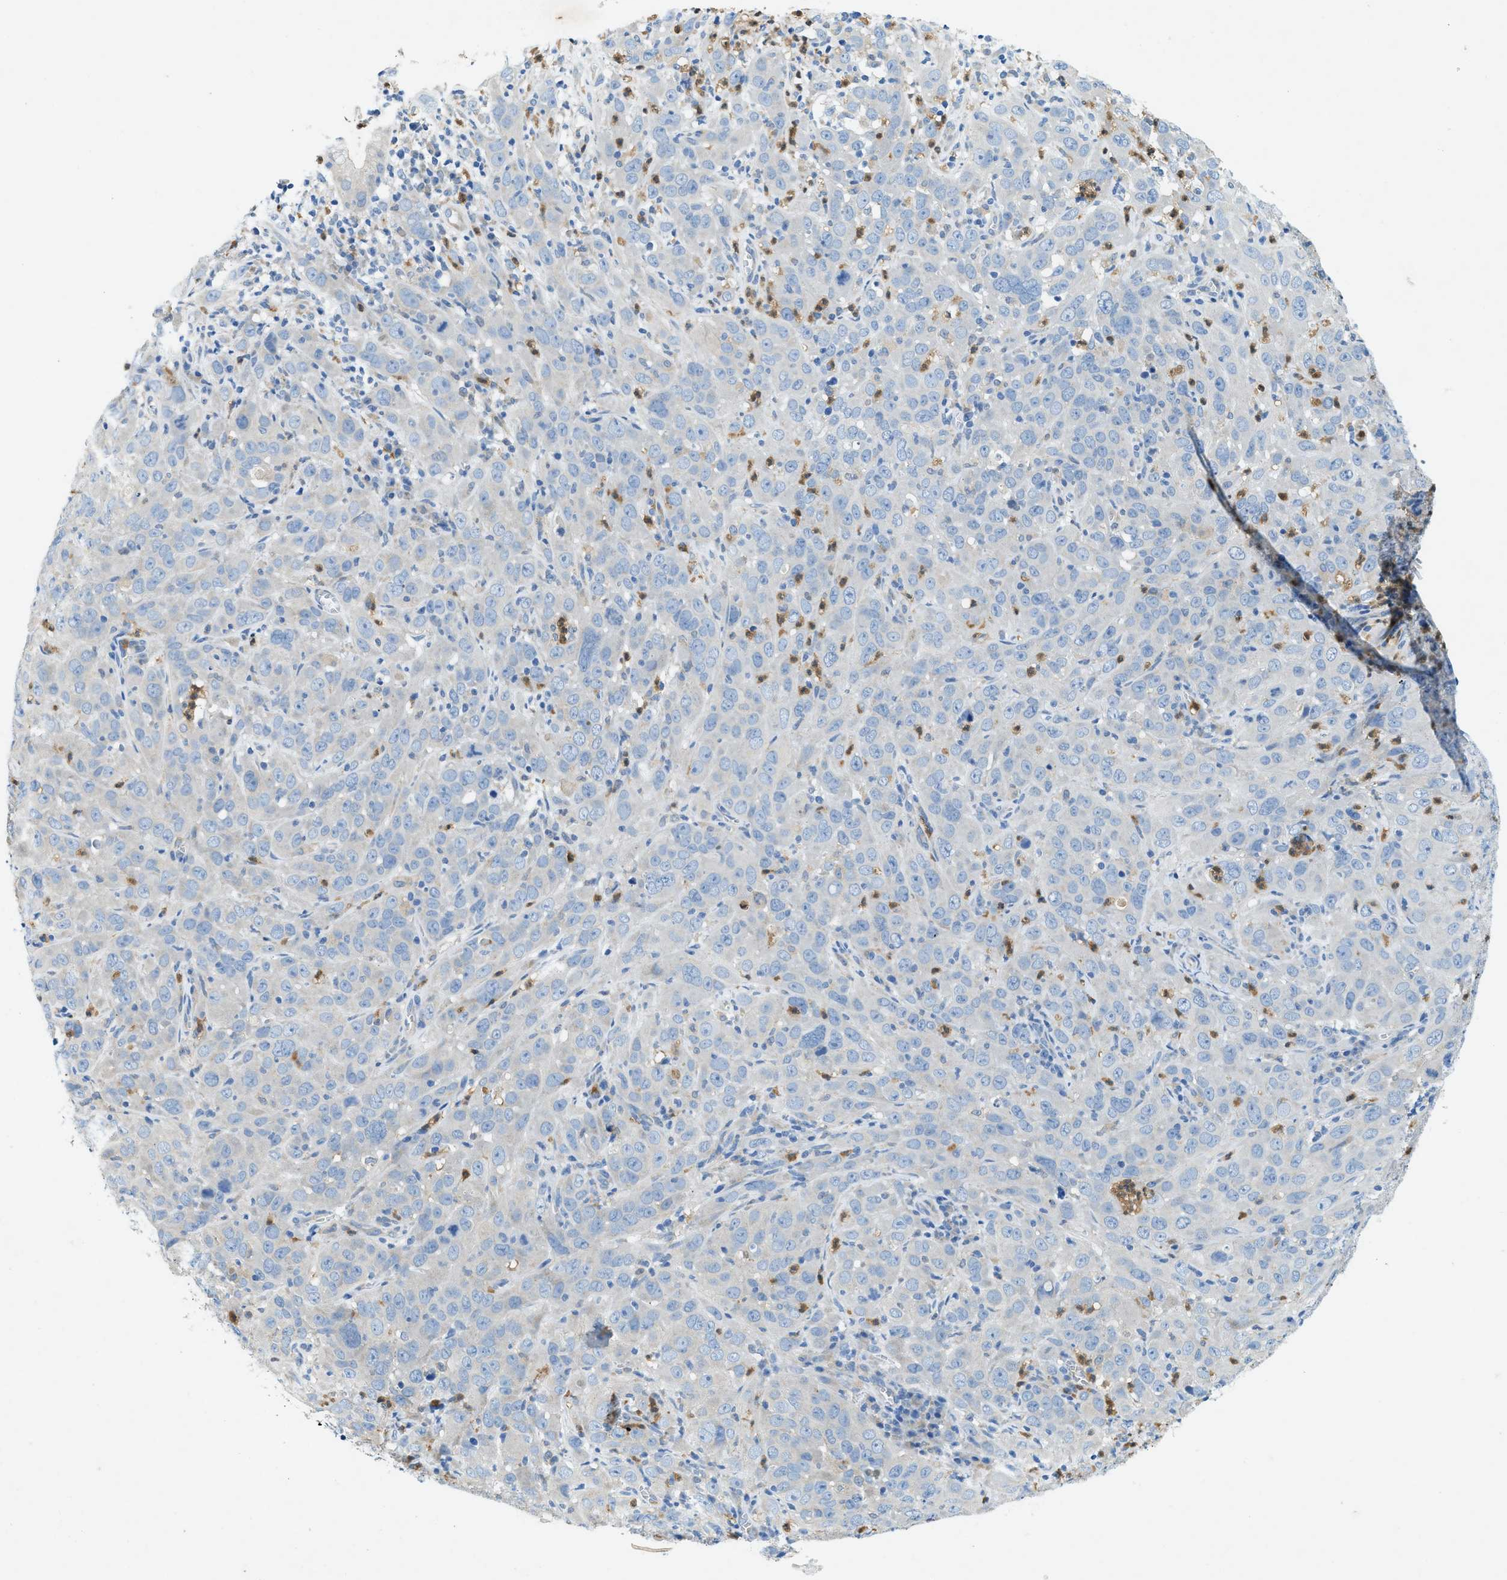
{"staining": {"intensity": "negative", "quantity": "none", "location": "none"}, "tissue": "cervical cancer", "cell_type": "Tumor cells", "image_type": "cancer", "snomed": [{"axis": "morphology", "description": "Squamous cell carcinoma, NOS"}, {"axis": "topography", "description": "Cervix"}], "caption": "A micrograph of human cervical cancer is negative for staining in tumor cells.", "gene": "ZDHHC13", "patient": {"sex": "female", "age": 32}}